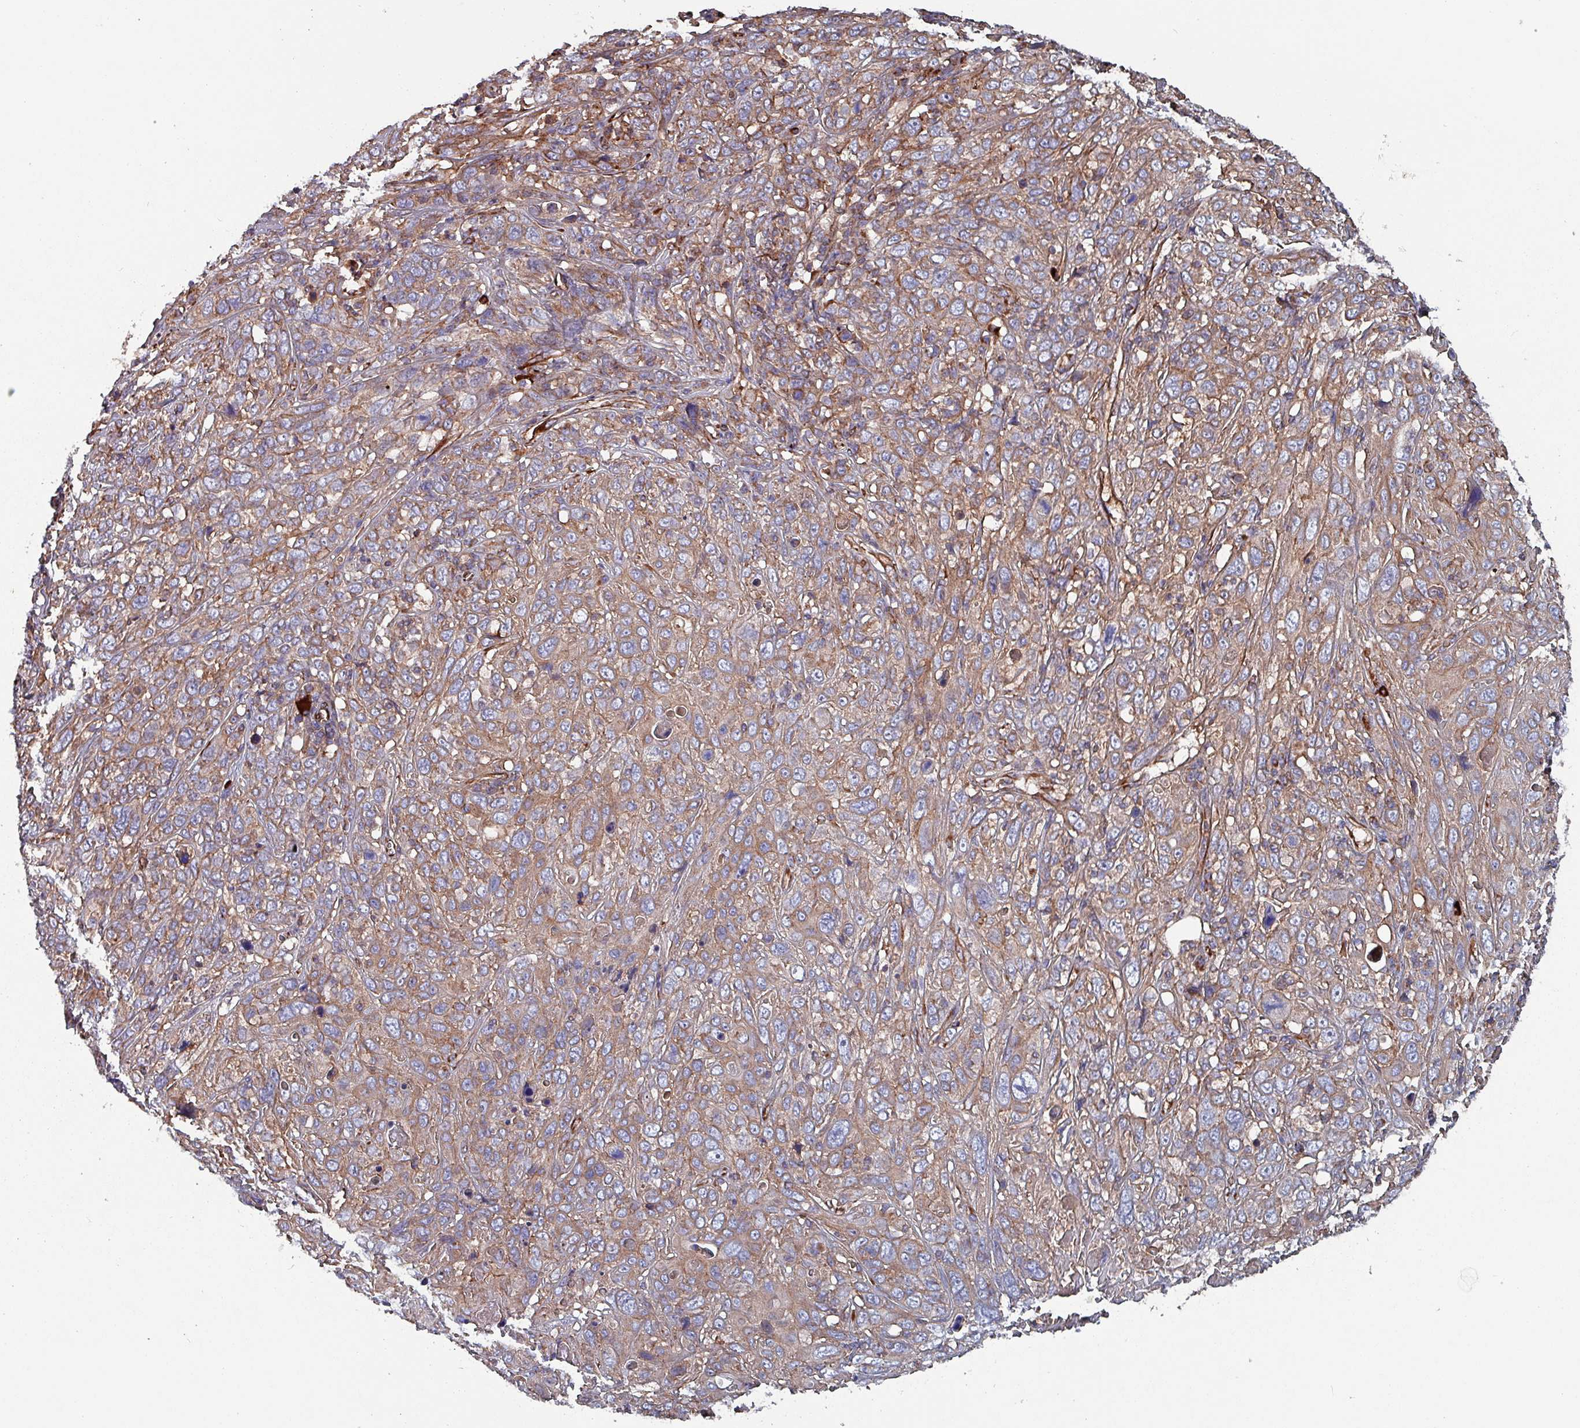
{"staining": {"intensity": "moderate", "quantity": "<25%", "location": "cytoplasmic/membranous"}, "tissue": "cervical cancer", "cell_type": "Tumor cells", "image_type": "cancer", "snomed": [{"axis": "morphology", "description": "Squamous cell carcinoma, NOS"}, {"axis": "topography", "description": "Cervix"}], "caption": "DAB (3,3'-diaminobenzidine) immunohistochemical staining of cervical cancer demonstrates moderate cytoplasmic/membranous protein staining in about <25% of tumor cells.", "gene": "ANO10", "patient": {"sex": "female", "age": 46}}